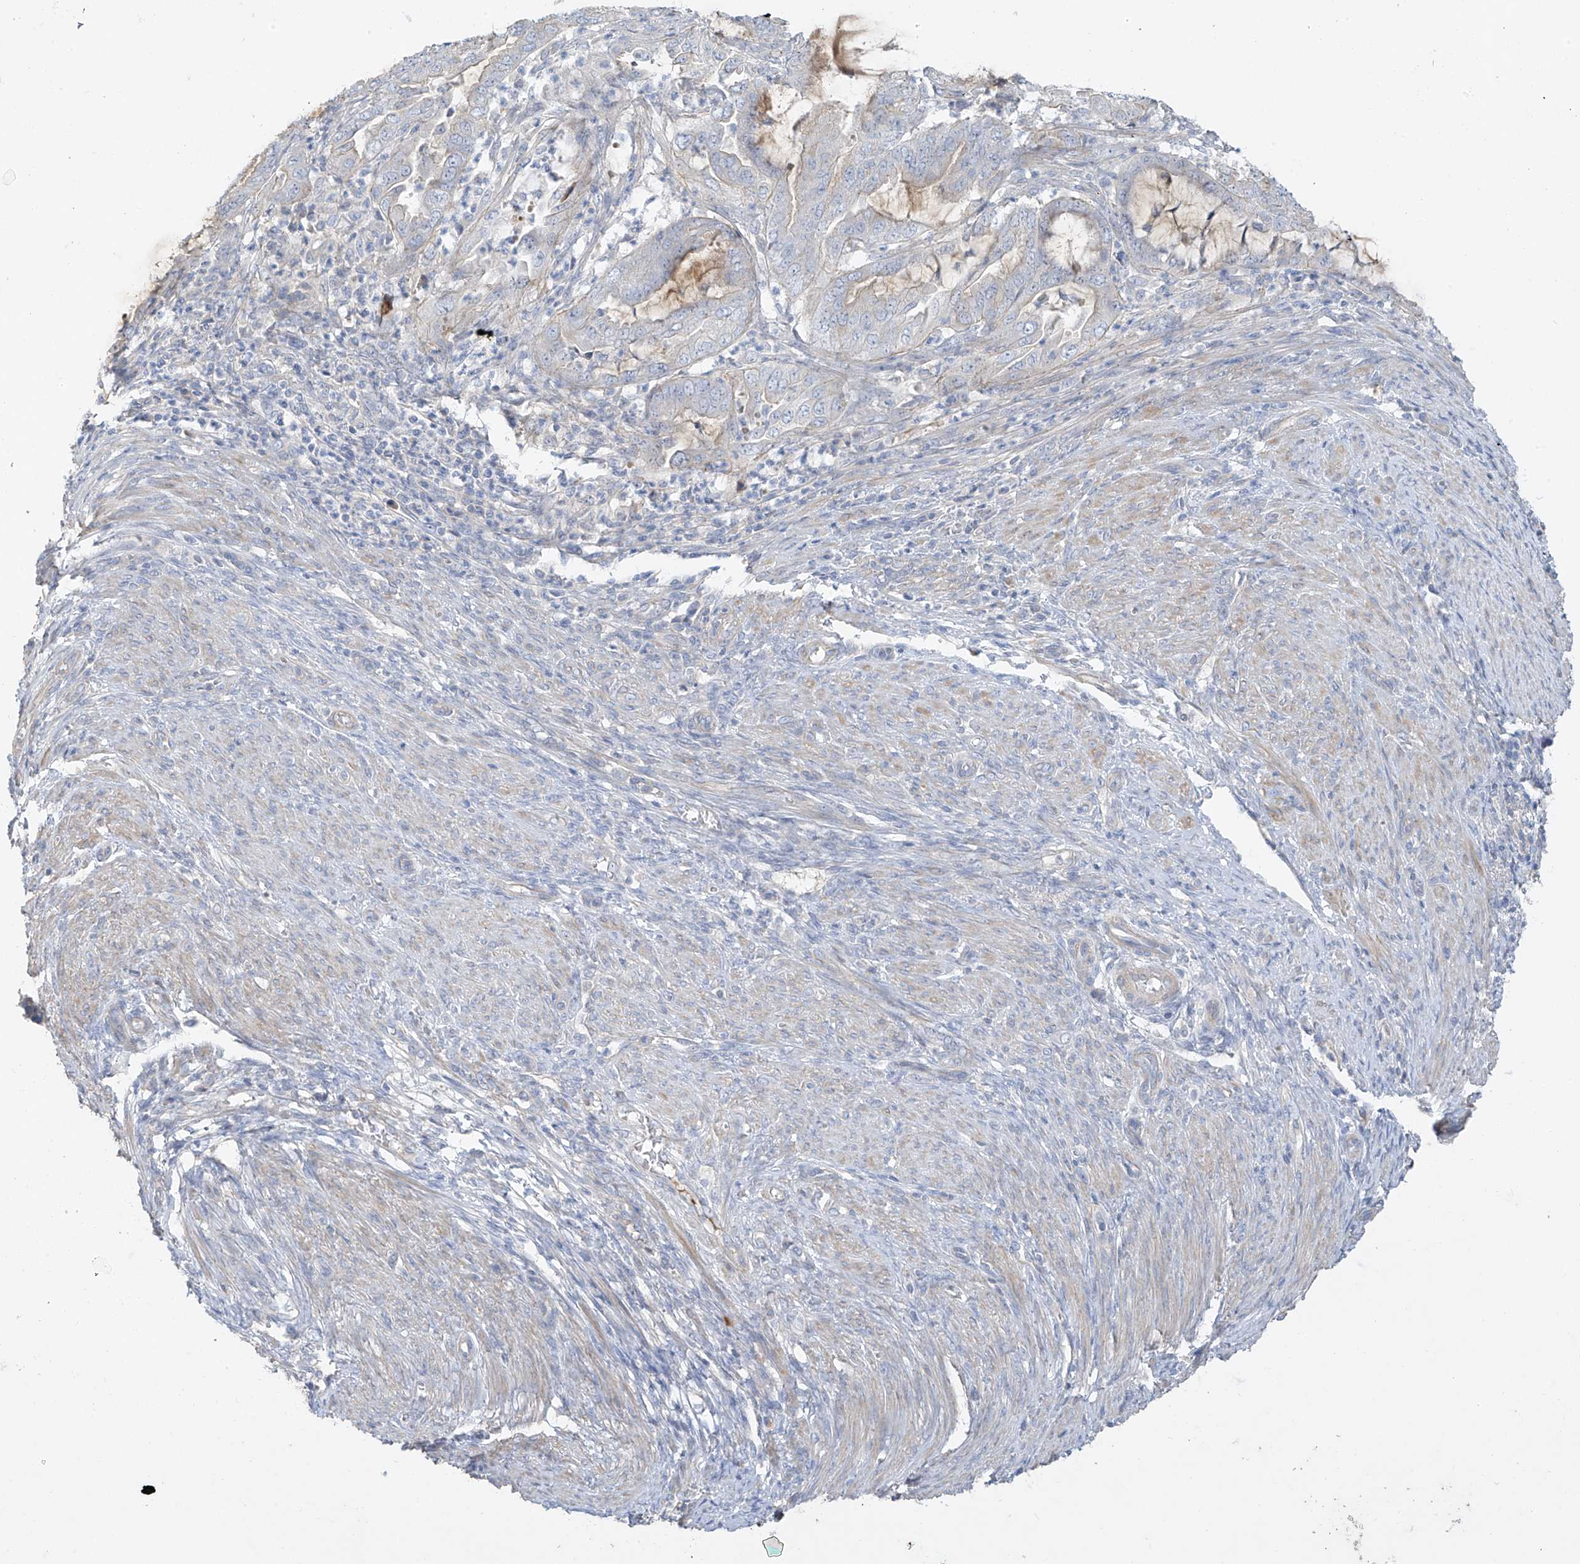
{"staining": {"intensity": "negative", "quantity": "none", "location": "none"}, "tissue": "endometrial cancer", "cell_type": "Tumor cells", "image_type": "cancer", "snomed": [{"axis": "morphology", "description": "Adenocarcinoma, NOS"}, {"axis": "topography", "description": "Endometrium"}], "caption": "Image shows no protein expression in tumor cells of endometrial adenocarcinoma tissue.", "gene": "PRSS12", "patient": {"sex": "female", "age": 51}}